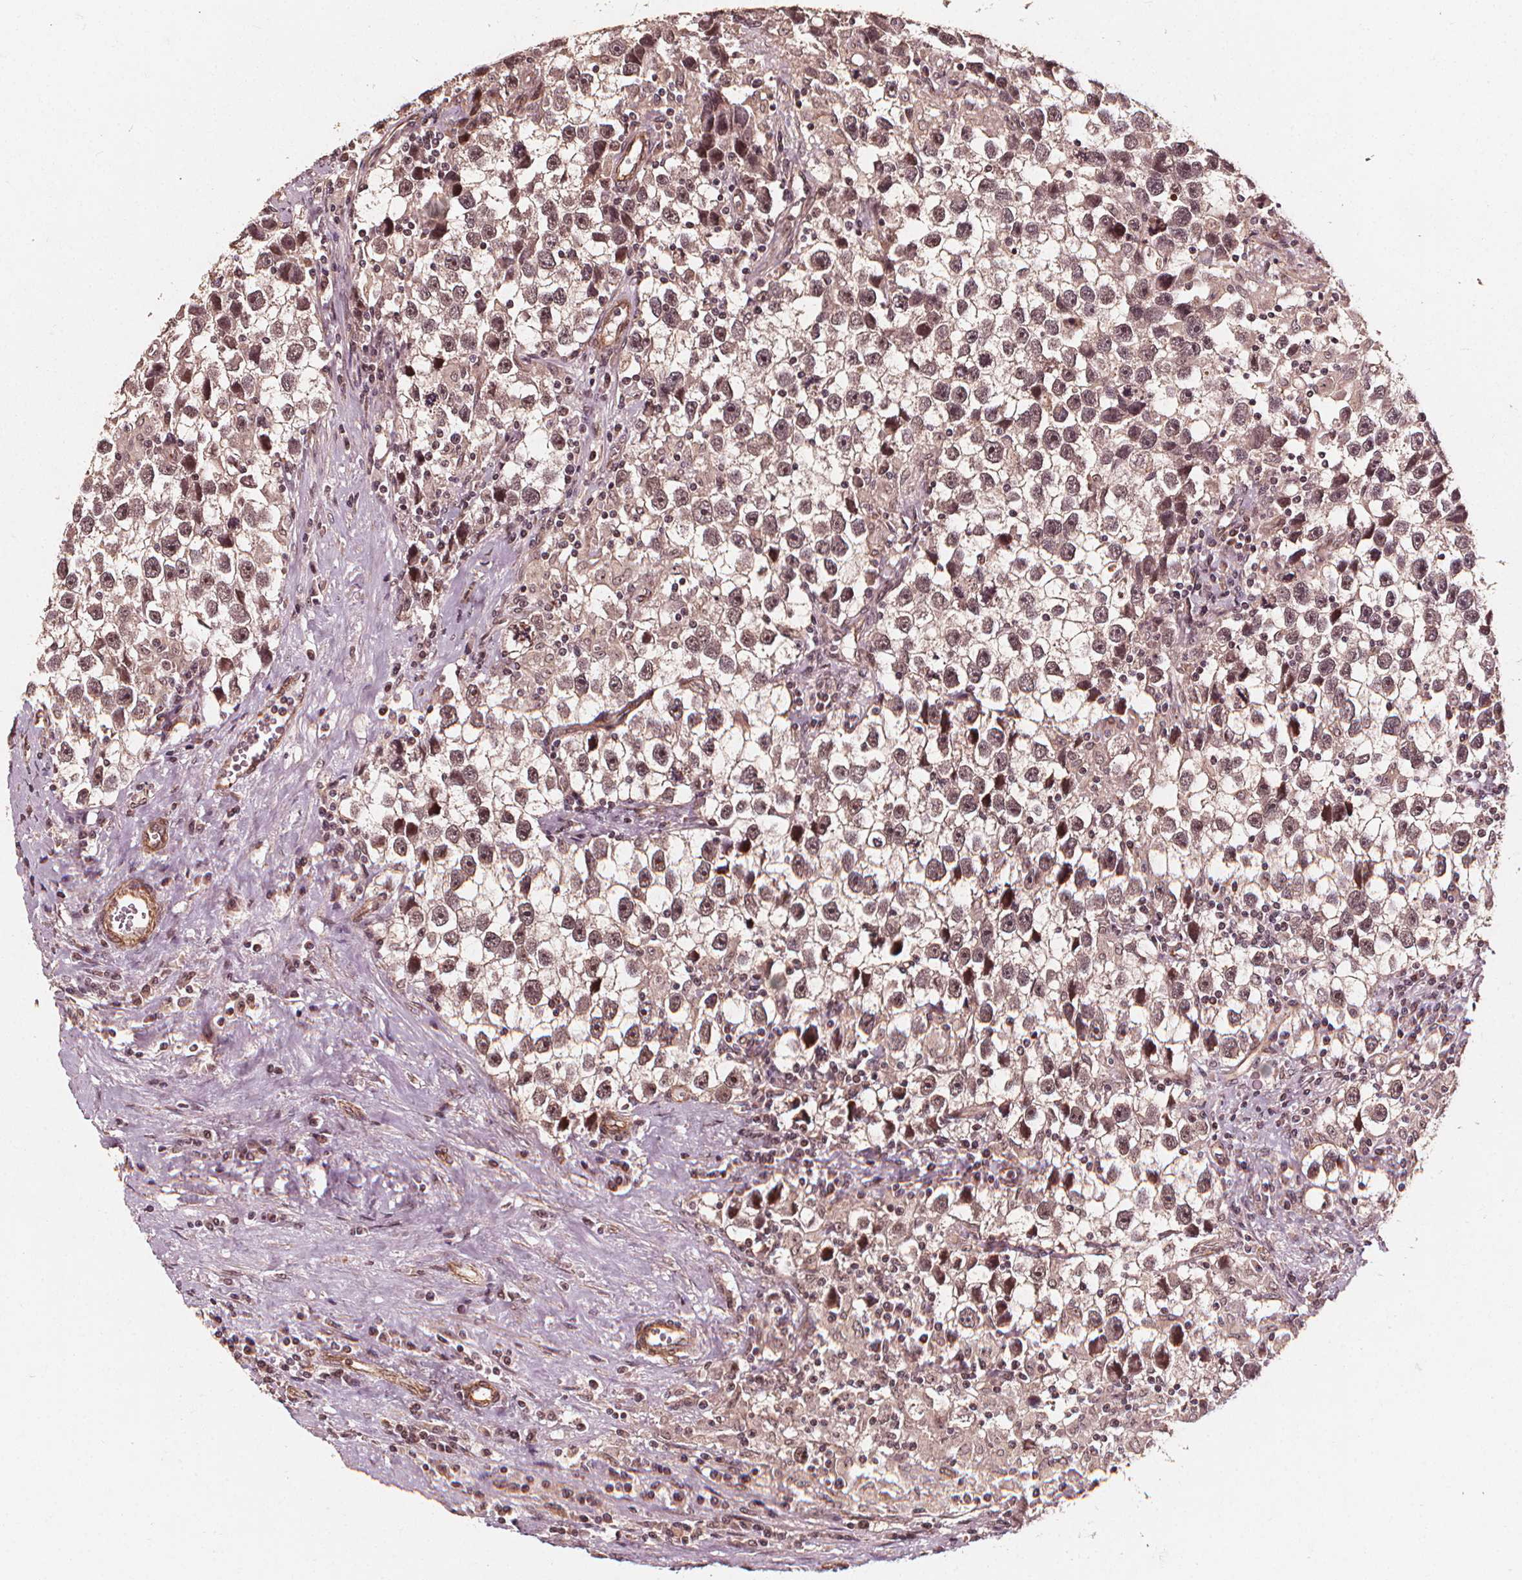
{"staining": {"intensity": "moderate", "quantity": ">75%", "location": "nuclear"}, "tissue": "testis cancer", "cell_type": "Tumor cells", "image_type": "cancer", "snomed": [{"axis": "morphology", "description": "Seminoma, NOS"}, {"axis": "topography", "description": "Testis"}], "caption": "Approximately >75% of tumor cells in testis cancer reveal moderate nuclear protein positivity as visualized by brown immunohistochemical staining.", "gene": "EXOSC9", "patient": {"sex": "male", "age": 43}}